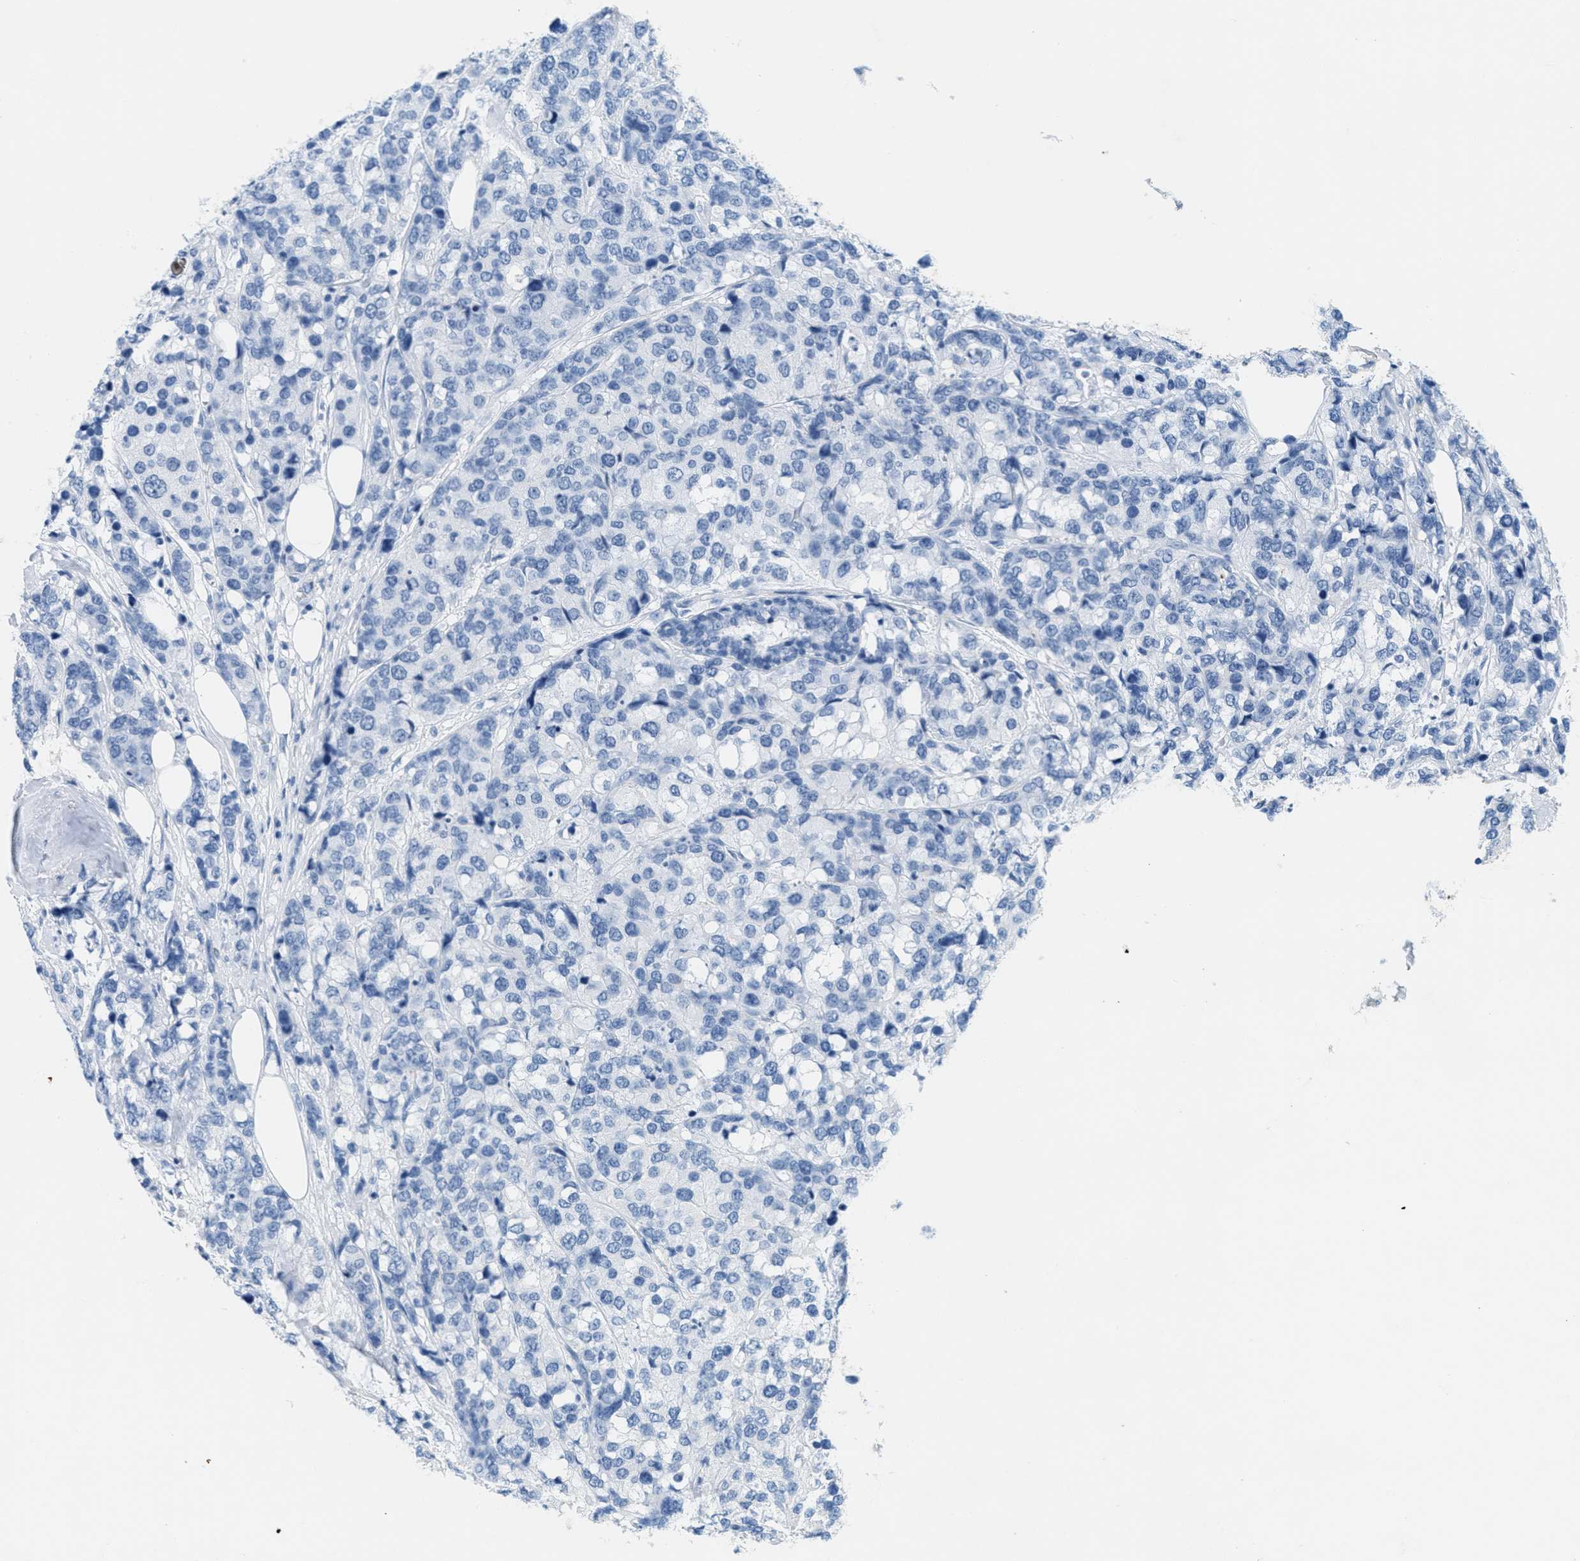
{"staining": {"intensity": "negative", "quantity": "none", "location": "none"}, "tissue": "breast cancer", "cell_type": "Tumor cells", "image_type": "cancer", "snomed": [{"axis": "morphology", "description": "Lobular carcinoma"}, {"axis": "topography", "description": "Breast"}], "caption": "Human lobular carcinoma (breast) stained for a protein using IHC shows no staining in tumor cells.", "gene": "GPM6A", "patient": {"sex": "female", "age": 59}}